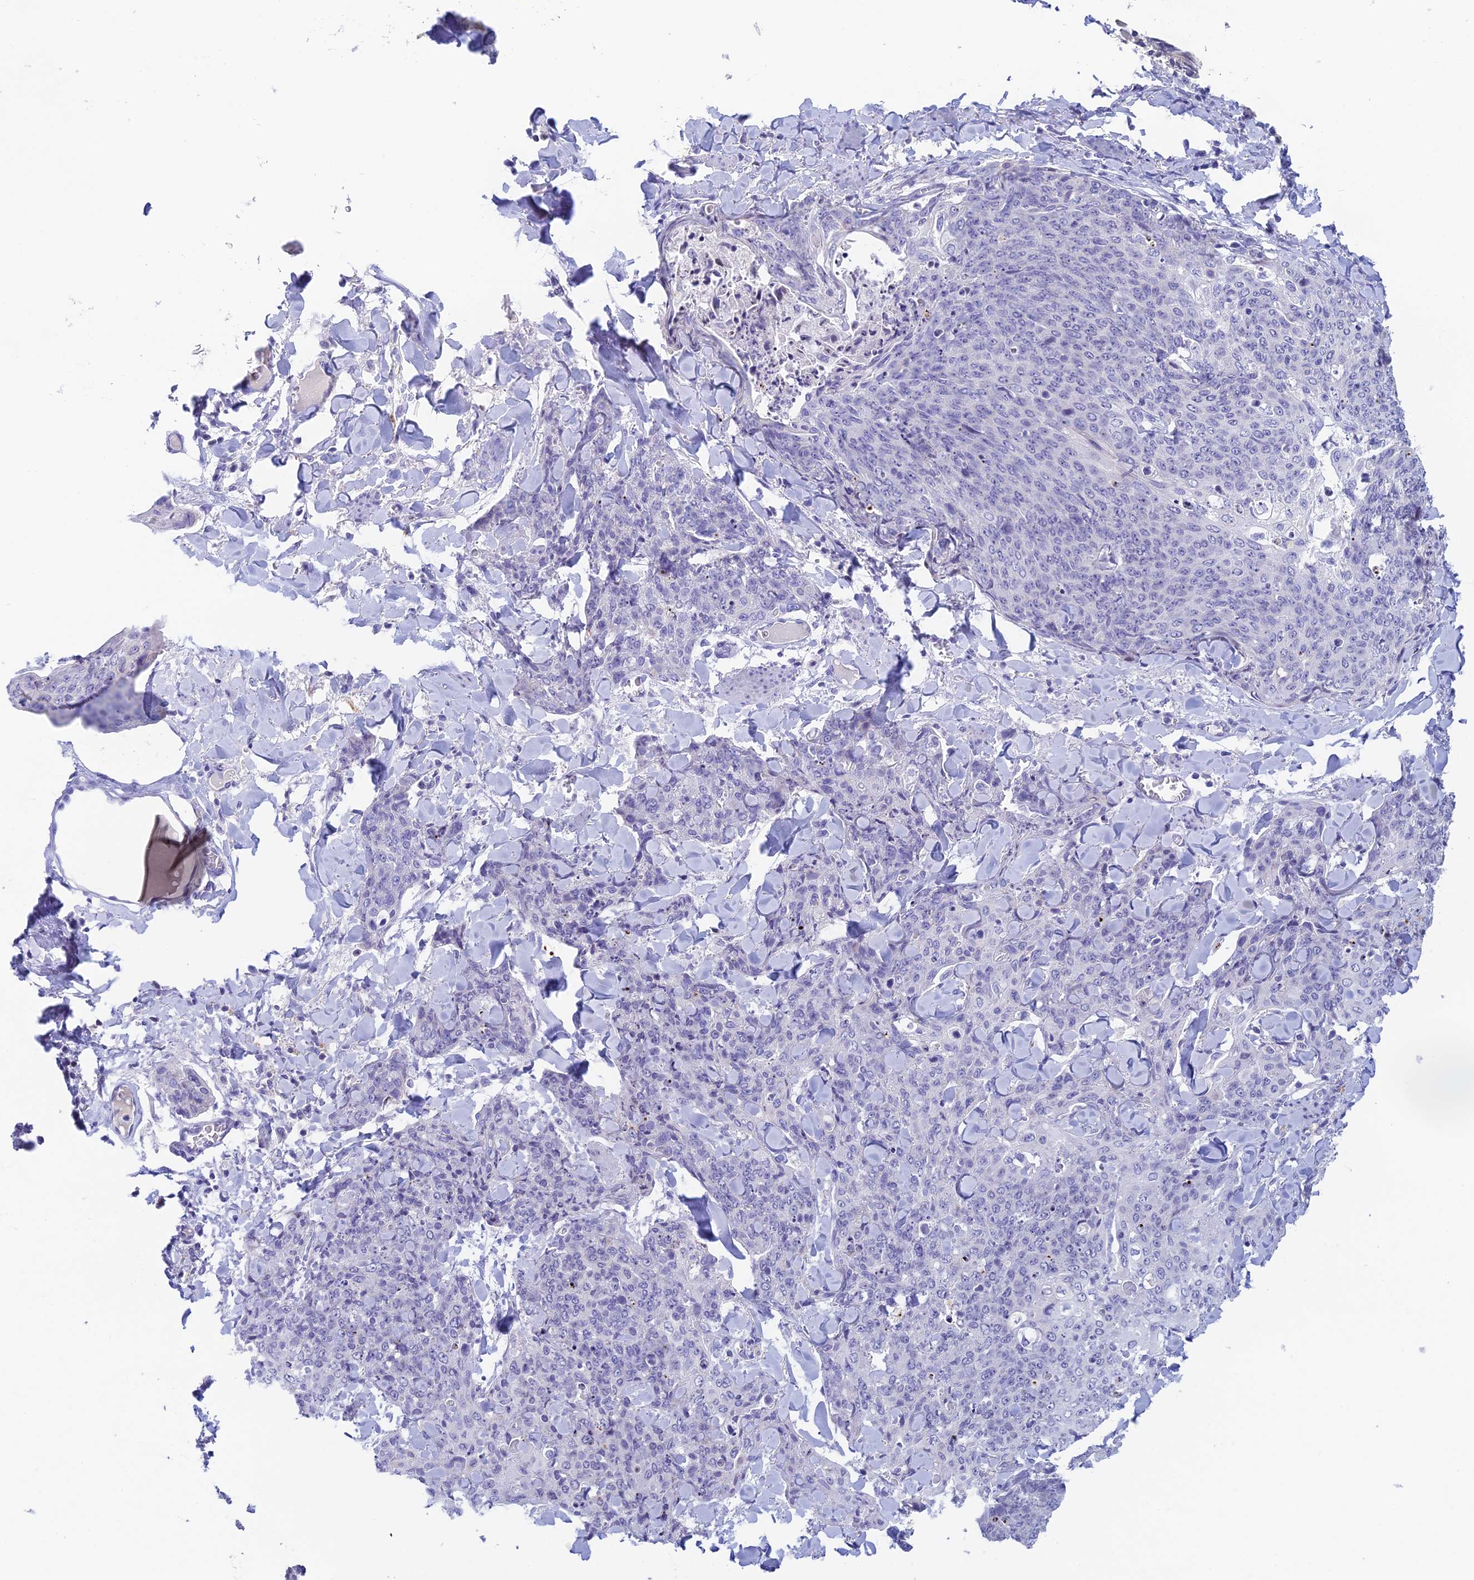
{"staining": {"intensity": "negative", "quantity": "none", "location": "none"}, "tissue": "skin cancer", "cell_type": "Tumor cells", "image_type": "cancer", "snomed": [{"axis": "morphology", "description": "Squamous cell carcinoma, NOS"}, {"axis": "topography", "description": "Skin"}, {"axis": "topography", "description": "Vulva"}], "caption": "Skin cancer was stained to show a protein in brown. There is no significant expression in tumor cells.", "gene": "REXO5", "patient": {"sex": "female", "age": 85}}